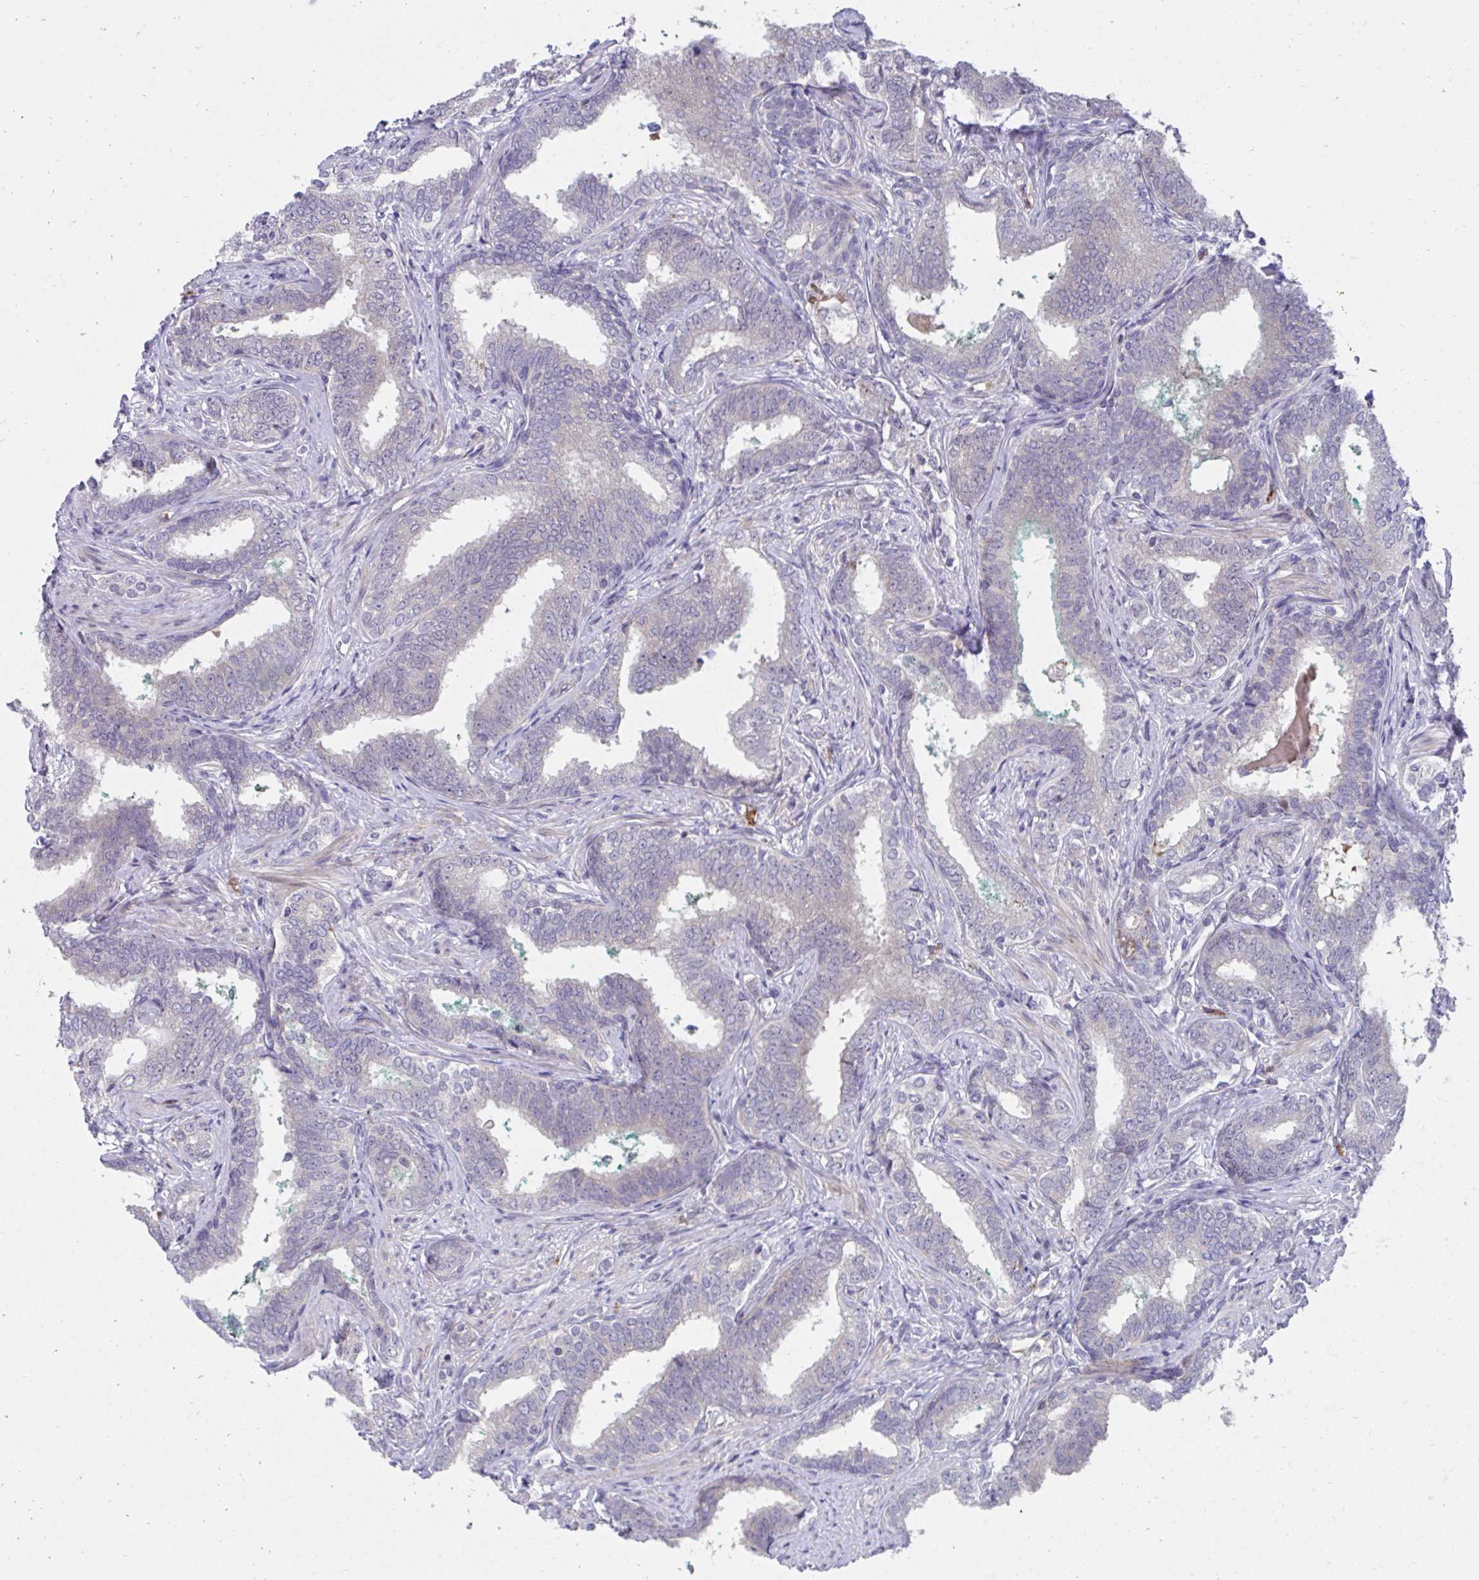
{"staining": {"intensity": "negative", "quantity": "none", "location": "none"}, "tissue": "prostate cancer", "cell_type": "Tumor cells", "image_type": "cancer", "snomed": [{"axis": "morphology", "description": "Adenocarcinoma, High grade"}, {"axis": "topography", "description": "Prostate"}], "caption": "Prostate cancer was stained to show a protein in brown. There is no significant positivity in tumor cells. (DAB (3,3'-diaminobenzidine) immunohistochemistry, high magnification).", "gene": "SLAMF7", "patient": {"sex": "male", "age": 72}}